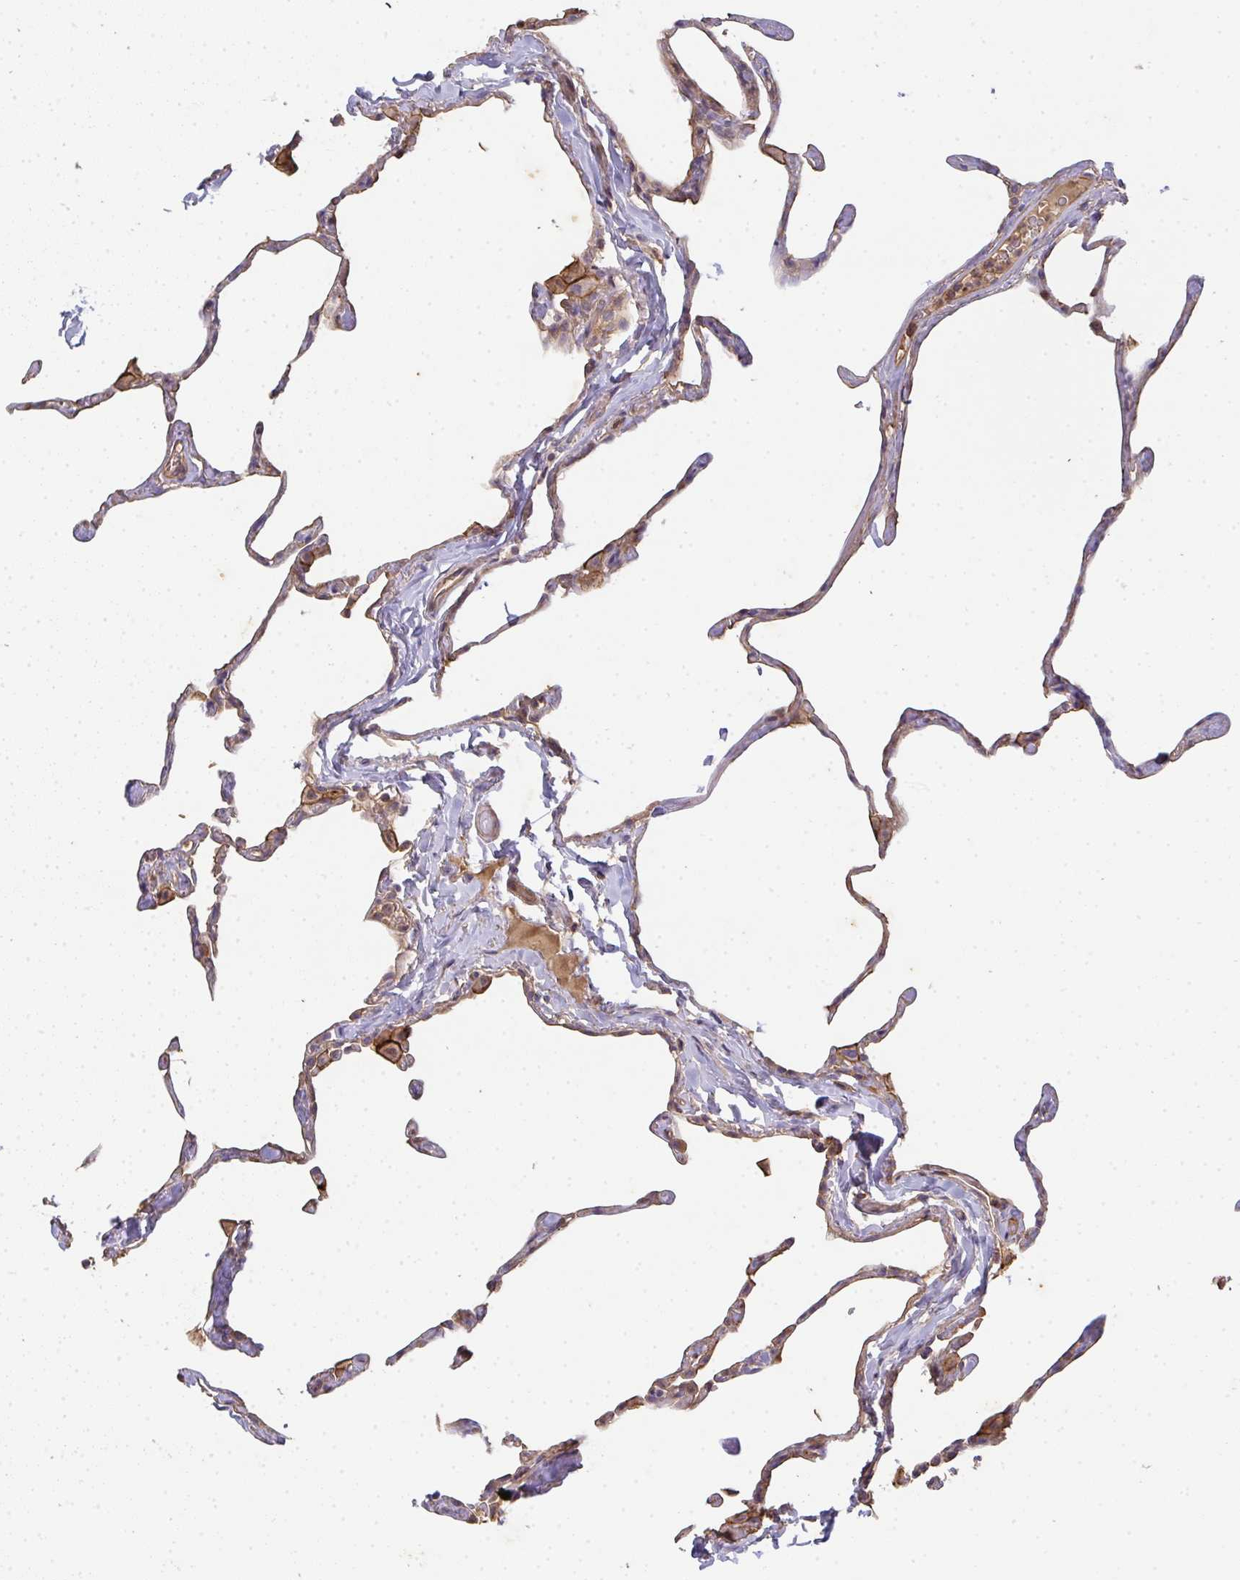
{"staining": {"intensity": "moderate", "quantity": ">75%", "location": "cytoplasmic/membranous"}, "tissue": "lung", "cell_type": "Alveolar cells", "image_type": "normal", "snomed": [{"axis": "morphology", "description": "Normal tissue, NOS"}, {"axis": "topography", "description": "Lung"}], "caption": "High-magnification brightfield microscopy of normal lung stained with DAB (3,3'-diaminobenzidine) (brown) and counterstained with hematoxylin (blue). alveolar cells exhibit moderate cytoplasmic/membranous staining is present in approximately>75% of cells.", "gene": "TNMD", "patient": {"sex": "male", "age": 65}}